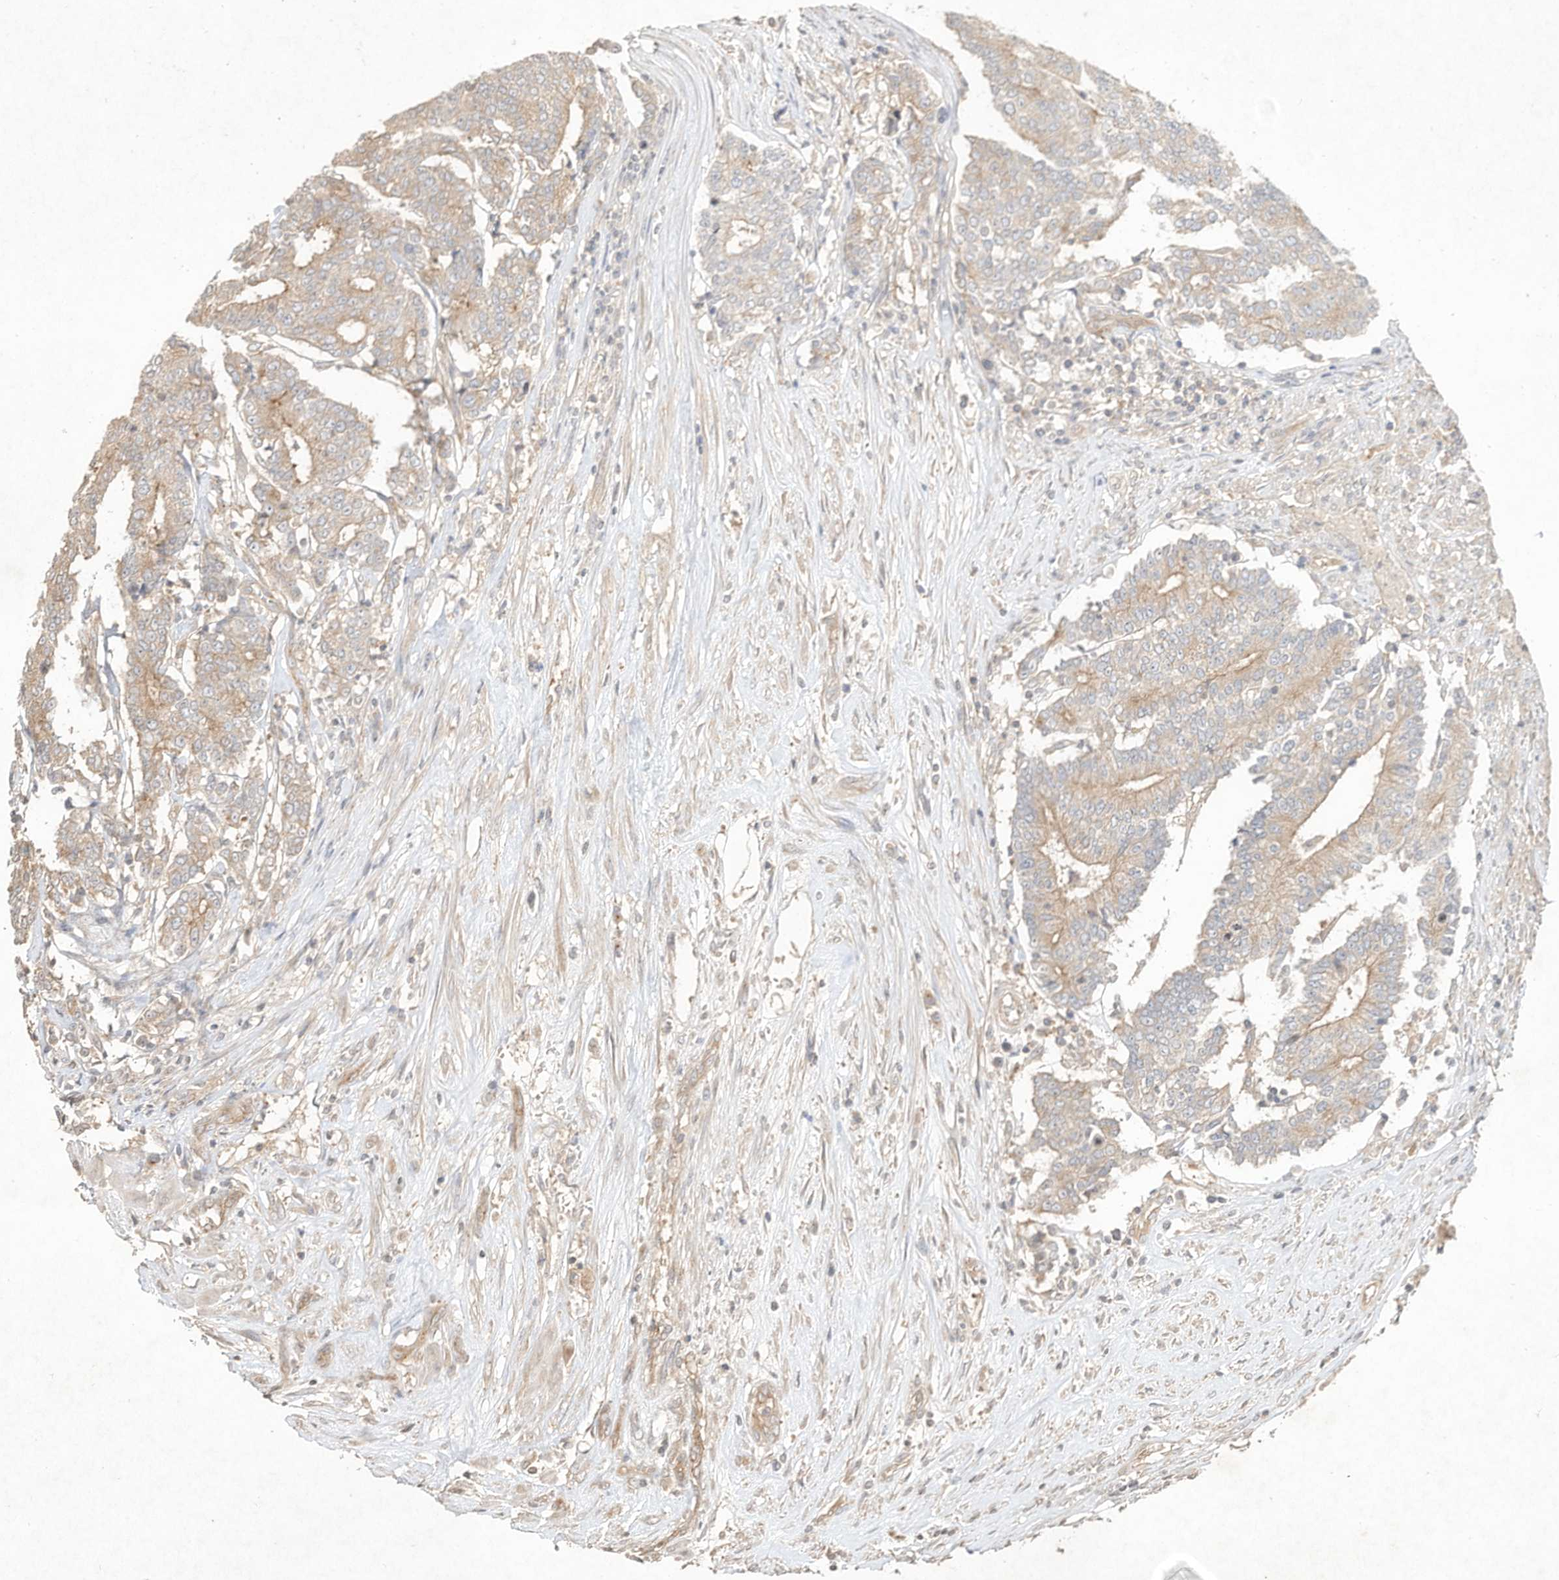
{"staining": {"intensity": "weak", "quantity": "25%-75%", "location": "cytoplasmic/membranous"}, "tissue": "prostate cancer", "cell_type": "Tumor cells", "image_type": "cancer", "snomed": [{"axis": "morphology", "description": "Normal tissue, NOS"}, {"axis": "morphology", "description": "Adenocarcinoma, High grade"}, {"axis": "topography", "description": "Prostate"}, {"axis": "topography", "description": "Seminal veicle"}], "caption": "This is a micrograph of immunohistochemistry staining of prostate cancer (high-grade adenocarcinoma), which shows weak positivity in the cytoplasmic/membranous of tumor cells.", "gene": "DYNC1I2", "patient": {"sex": "male", "age": 55}}